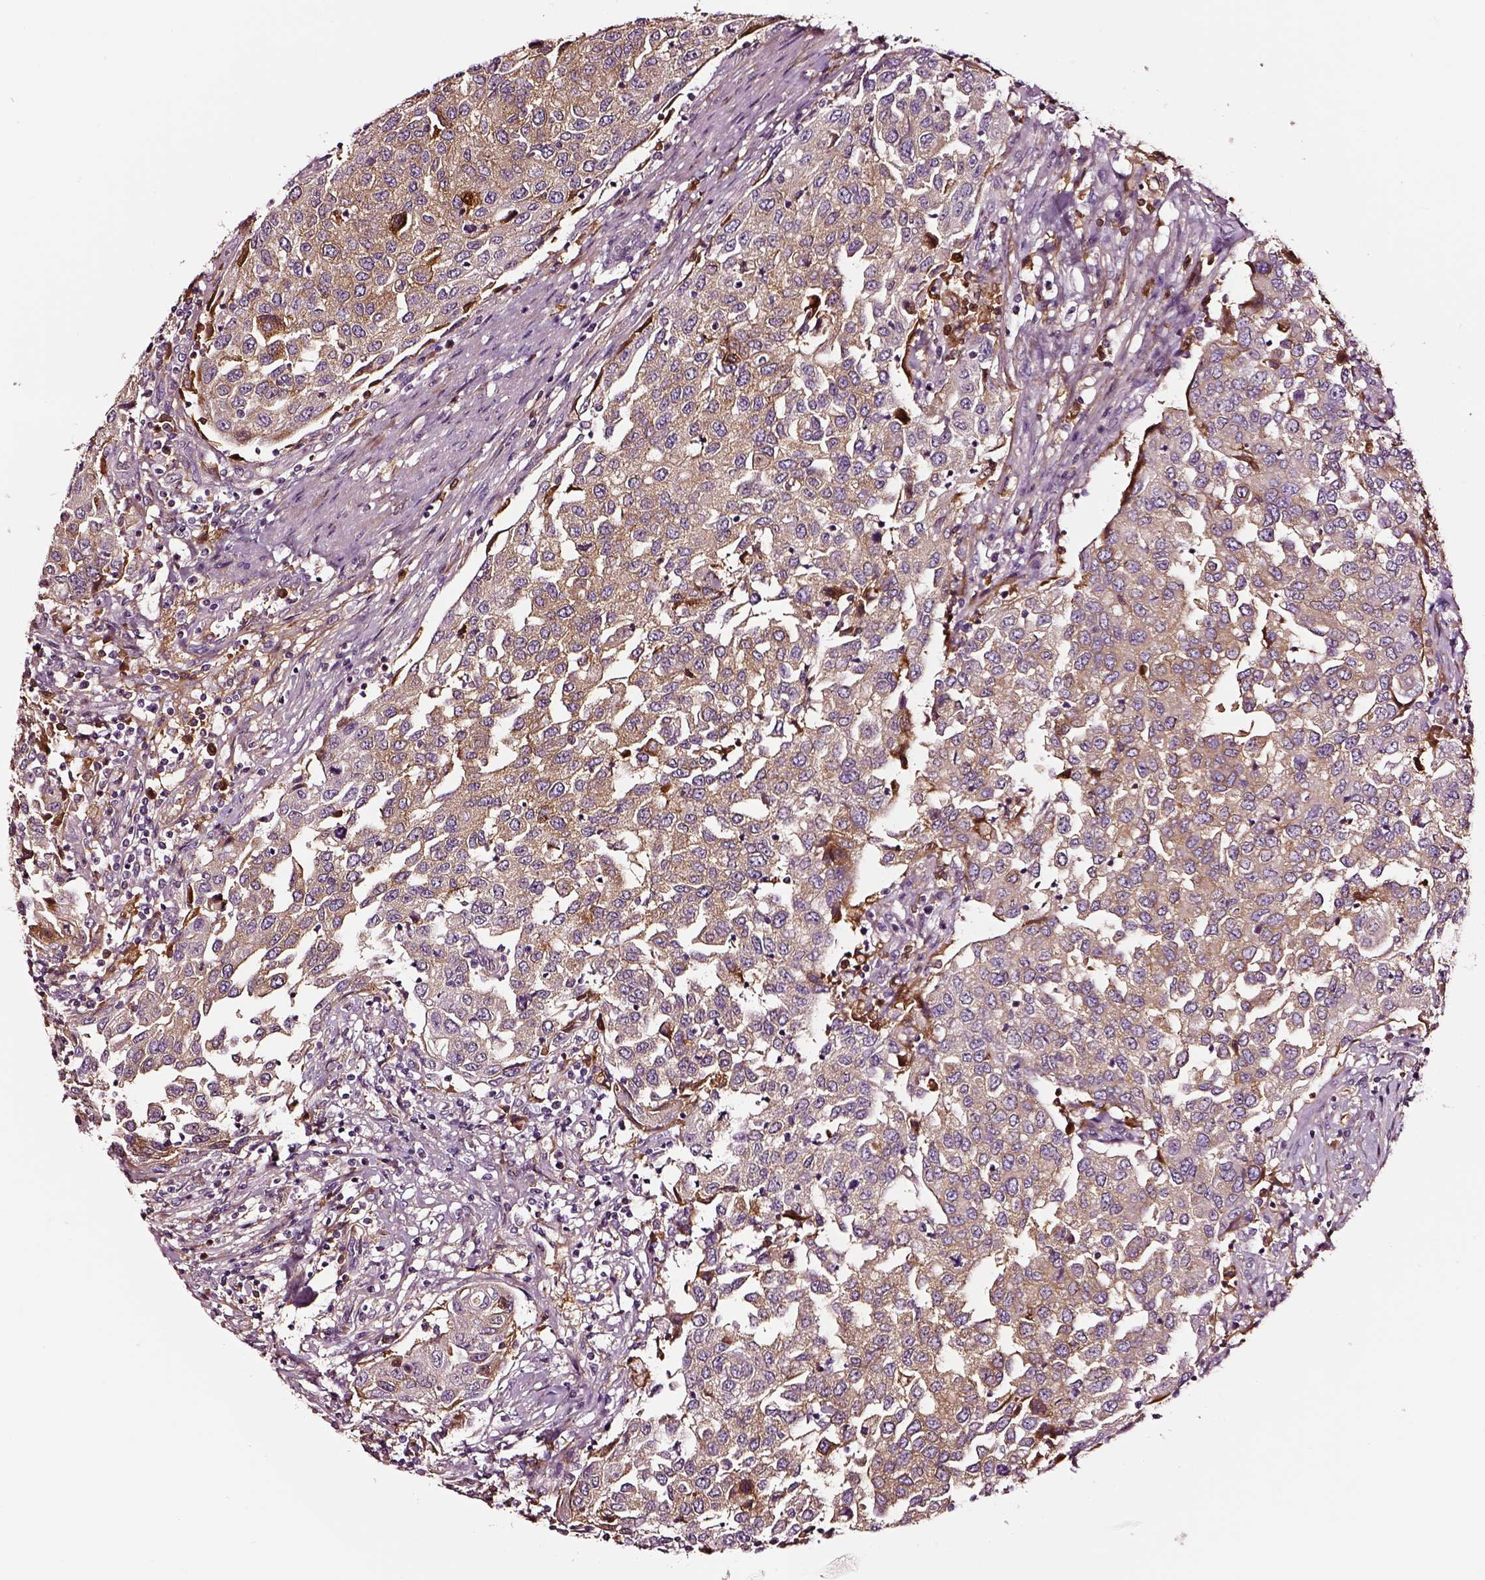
{"staining": {"intensity": "weak", "quantity": ">75%", "location": "cytoplasmic/membranous"}, "tissue": "urothelial cancer", "cell_type": "Tumor cells", "image_type": "cancer", "snomed": [{"axis": "morphology", "description": "Urothelial carcinoma, High grade"}, {"axis": "topography", "description": "Urinary bladder"}], "caption": "Tumor cells demonstrate low levels of weak cytoplasmic/membranous staining in about >75% of cells in high-grade urothelial carcinoma.", "gene": "TF", "patient": {"sex": "female", "age": 78}}